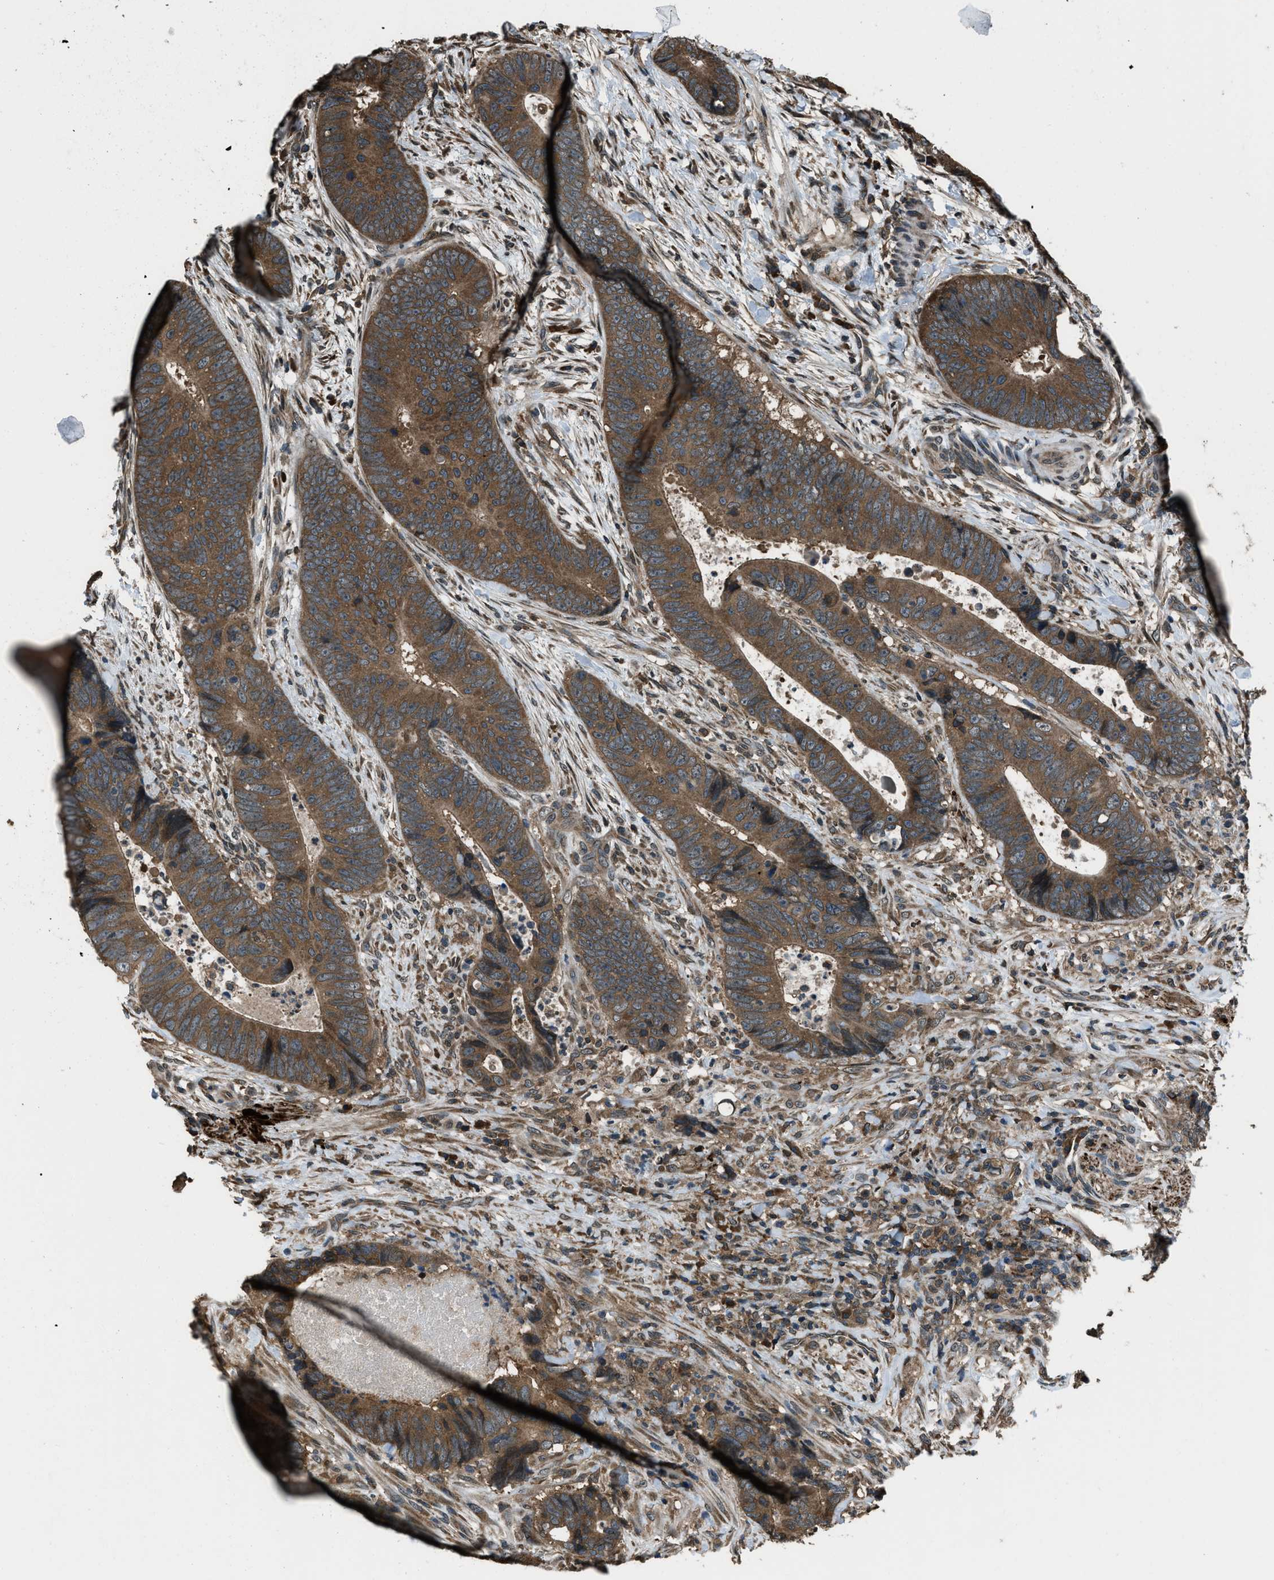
{"staining": {"intensity": "strong", "quantity": ">75%", "location": "cytoplasmic/membranous"}, "tissue": "colorectal cancer", "cell_type": "Tumor cells", "image_type": "cancer", "snomed": [{"axis": "morphology", "description": "Adenocarcinoma, NOS"}, {"axis": "topography", "description": "Colon"}], "caption": "This micrograph shows colorectal cancer stained with immunohistochemistry (IHC) to label a protein in brown. The cytoplasmic/membranous of tumor cells show strong positivity for the protein. Nuclei are counter-stained blue.", "gene": "TRIM4", "patient": {"sex": "male", "age": 56}}